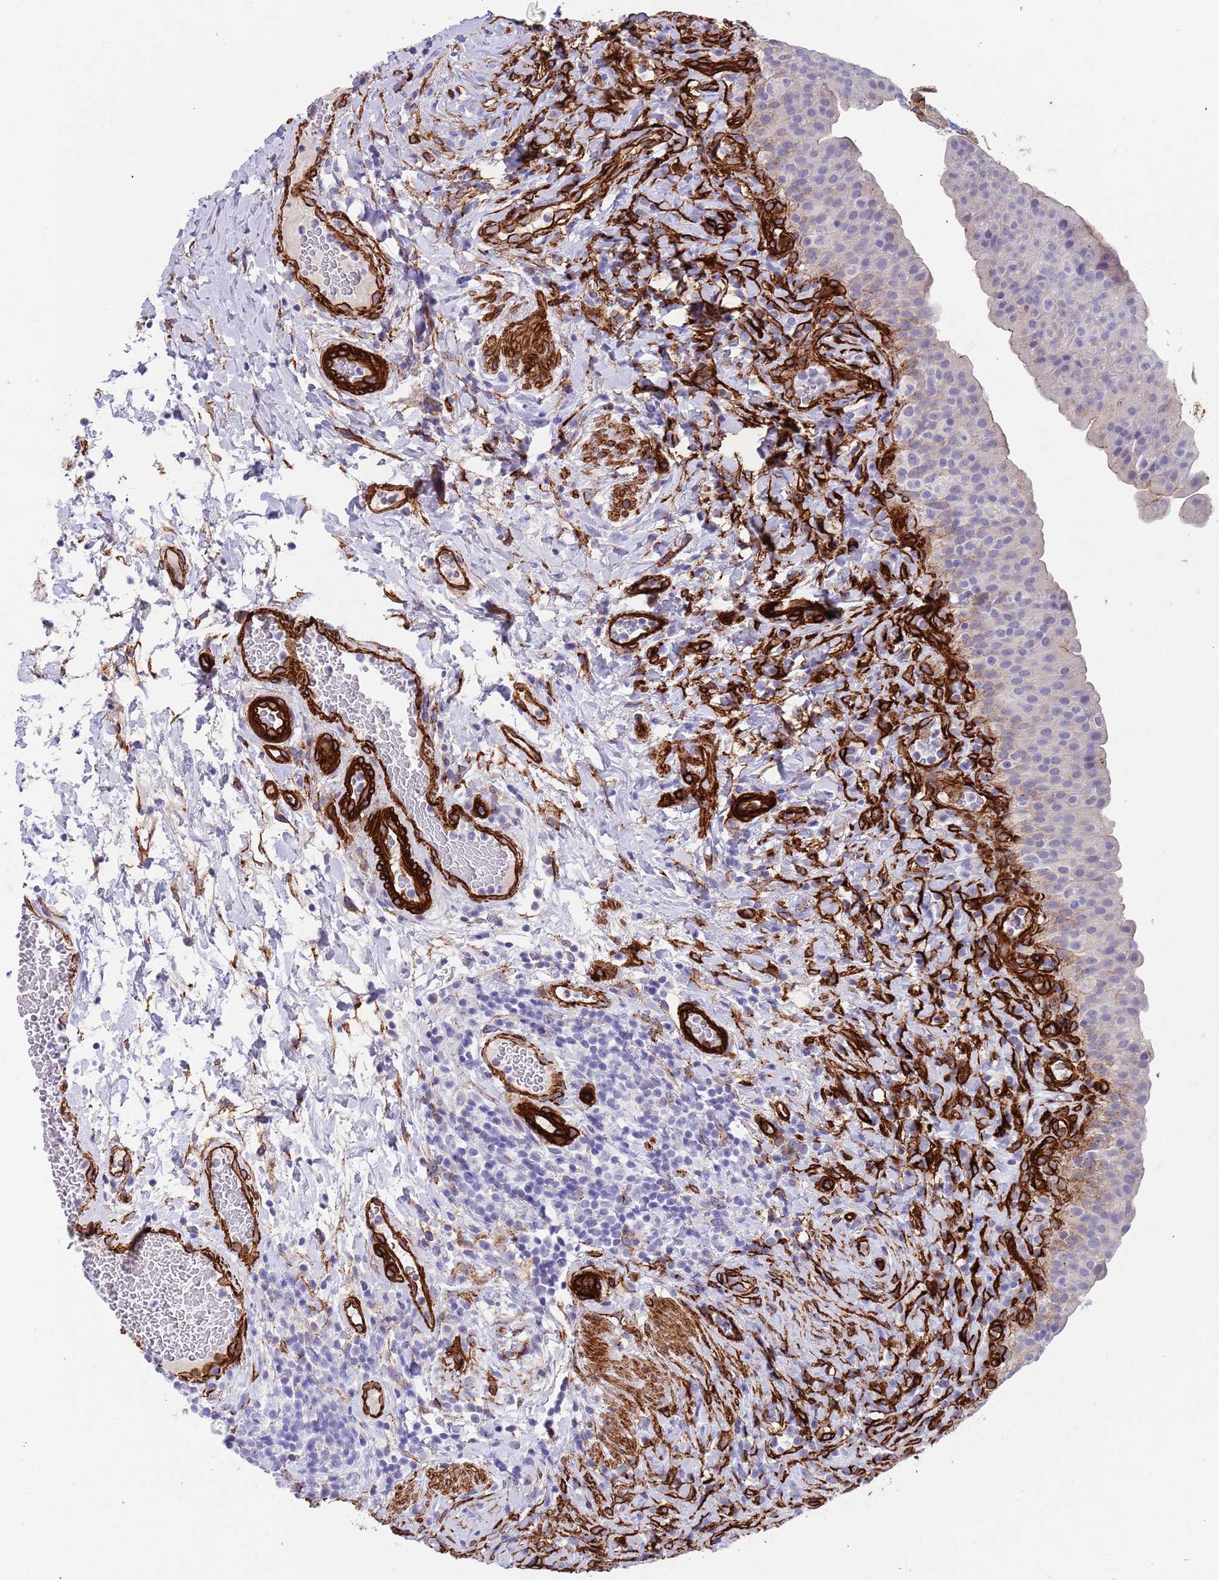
{"staining": {"intensity": "negative", "quantity": "none", "location": "none"}, "tissue": "urinary bladder", "cell_type": "Urothelial cells", "image_type": "normal", "snomed": [{"axis": "morphology", "description": "Normal tissue, NOS"}, {"axis": "morphology", "description": "Inflammation, NOS"}, {"axis": "topography", "description": "Urinary bladder"}], "caption": "IHC histopathology image of normal urinary bladder: urinary bladder stained with DAB (3,3'-diaminobenzidine) shows no significant protein expression in urothelial cells.", "gene": "CAV2", "patient": {"sex": "male", "age": 64}}